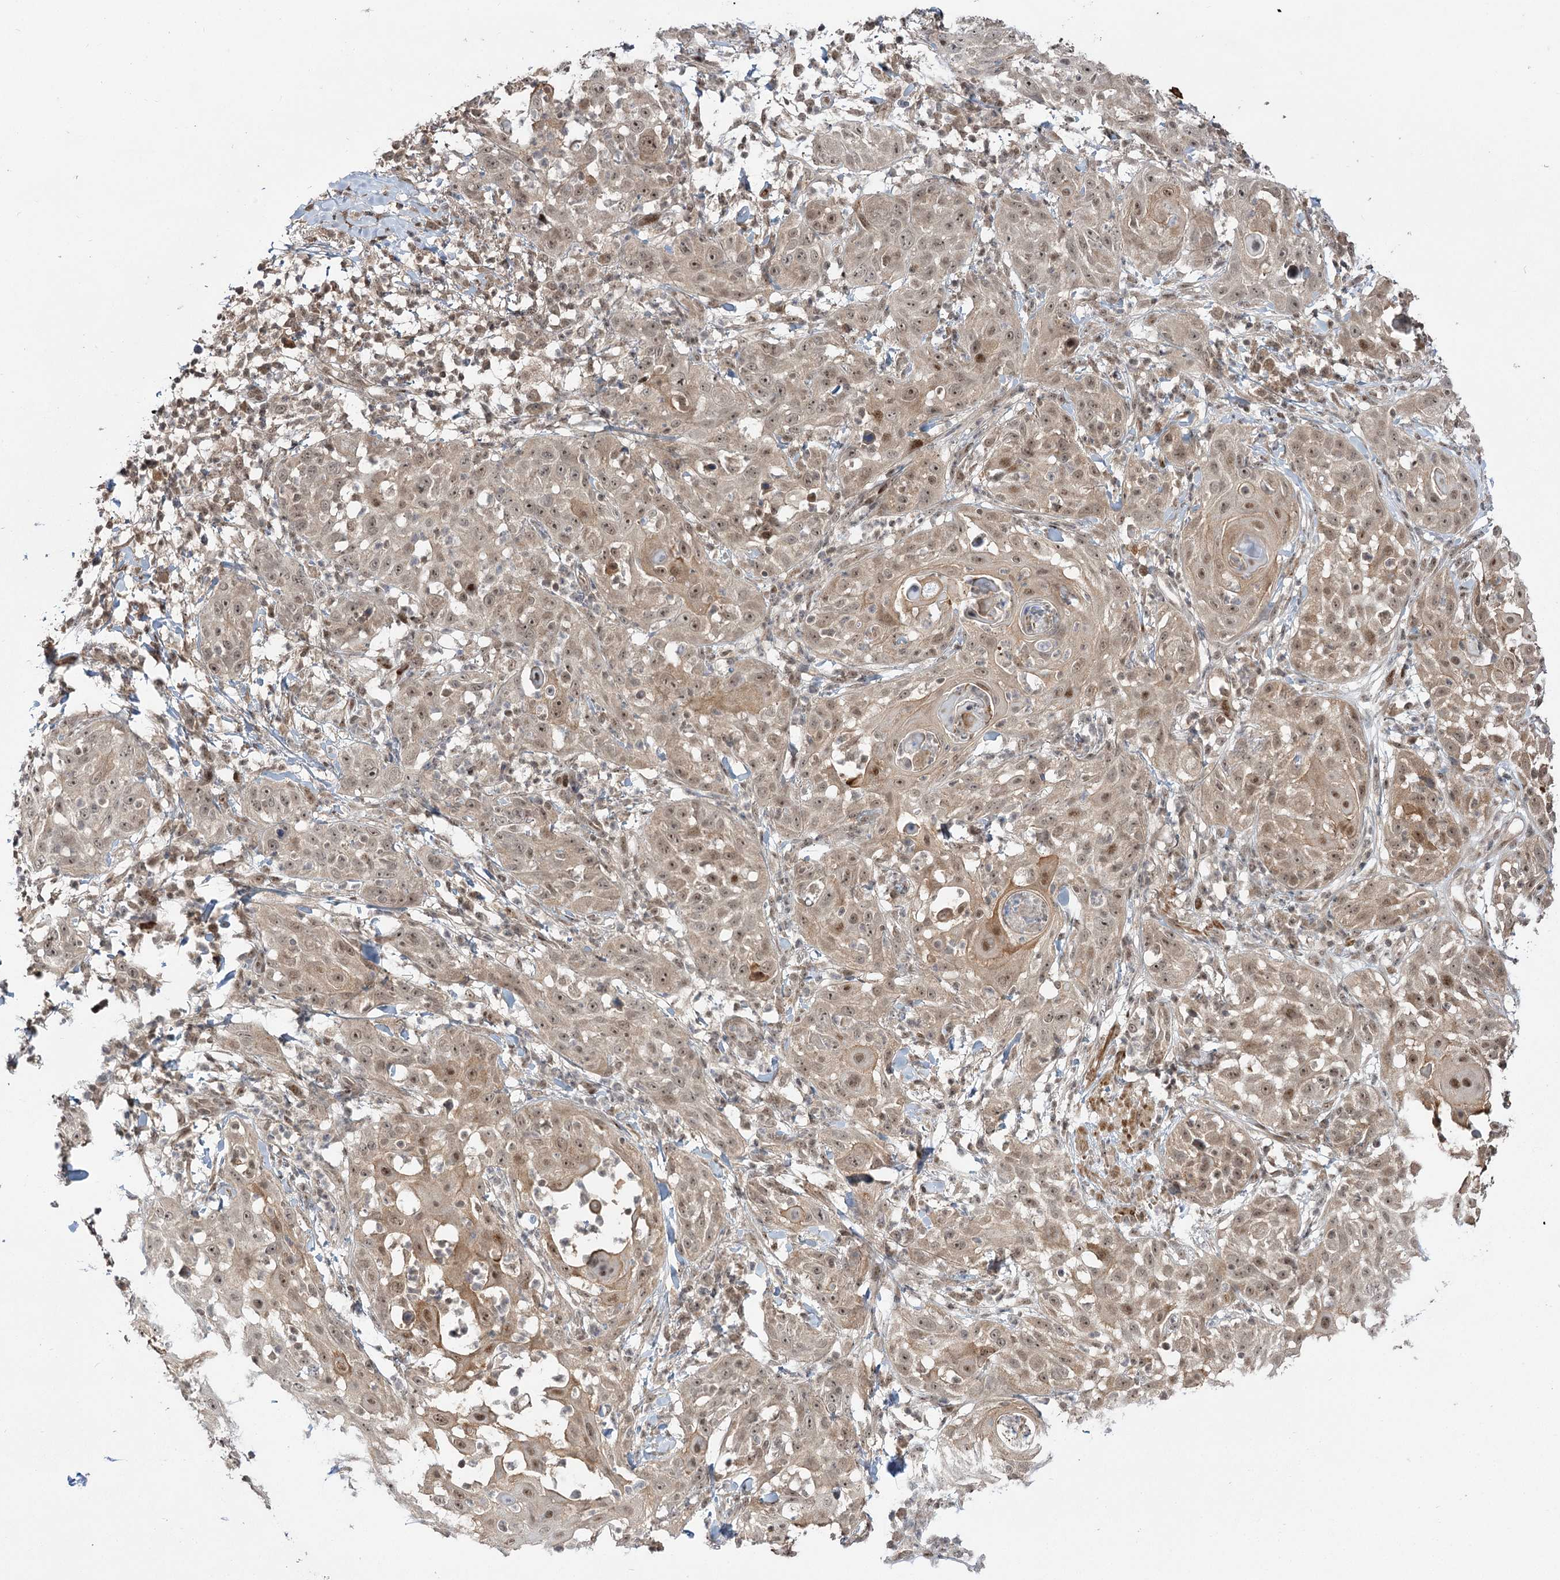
{"staining": {"intensity": "moderate", "quantity": "<25%", "location": "cytoplasmic/membranous,nuclear"}, "tissue": "skin cancer", "cell_type": "Tumor cells", "image_type": "cancer", "snomed": [{"axis": "morphology", "description": "Squamous cell carcinoma, NOS"}, {"axis": "topography", "description": "Skin"}], "caption": "Human skin squamous cell carcinoma stained with a brown dye demonstrates moderate cytoplasmic/membranous and nuclear positive staining in approximately <25% of tumor cells.", "gene": "HELQ", "patient": {"sex": "female", "age": 44}}